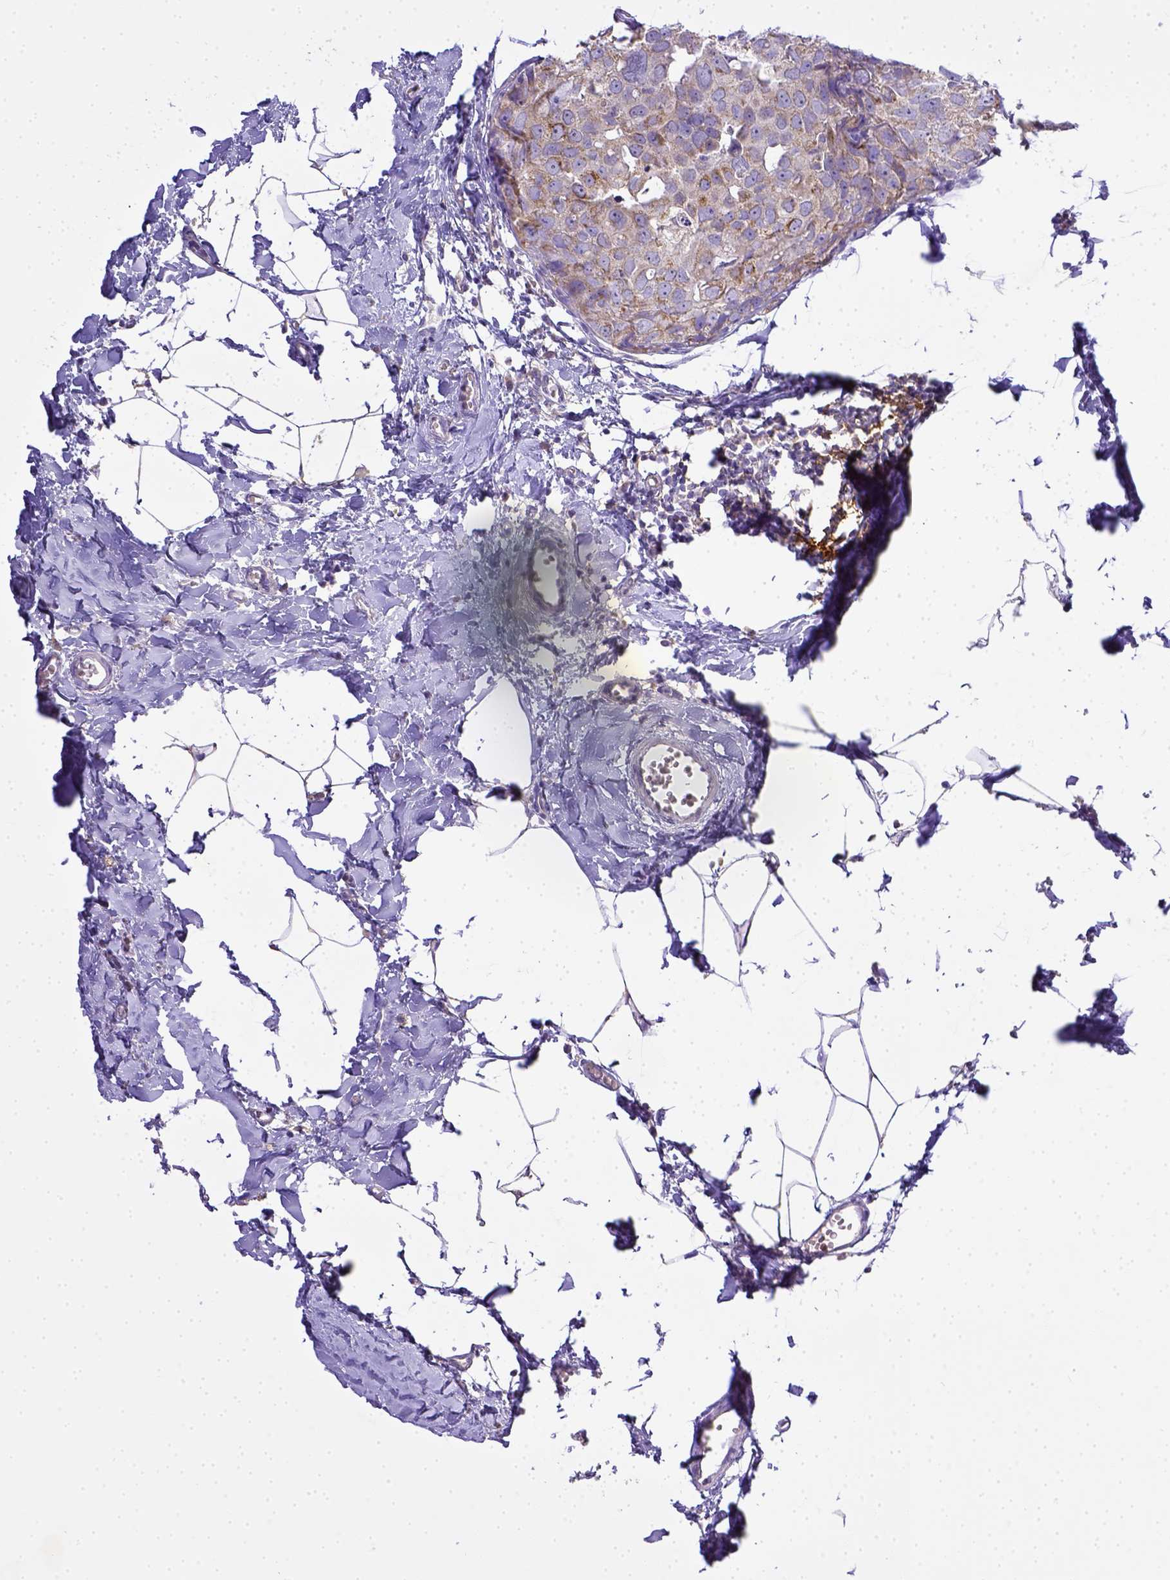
{"staining": {"intensity": "weak", "quantity": "<25%", "location": "cytoplasmic/membranous"}, "tissue": "breast cancer", "cell_type": "Tumor cells", "image_type": "cancer", "snomed": [{"axis": "morphology", "description": "Duct carcinoma"}, {"axis": "topography", "description": "Breast"}], "caption": "Protein analysis of breast cancer demonstrates no significant positivity in tumor cells.", "gene": "CD40", "patient": {"sex": "female", "age": 38}}